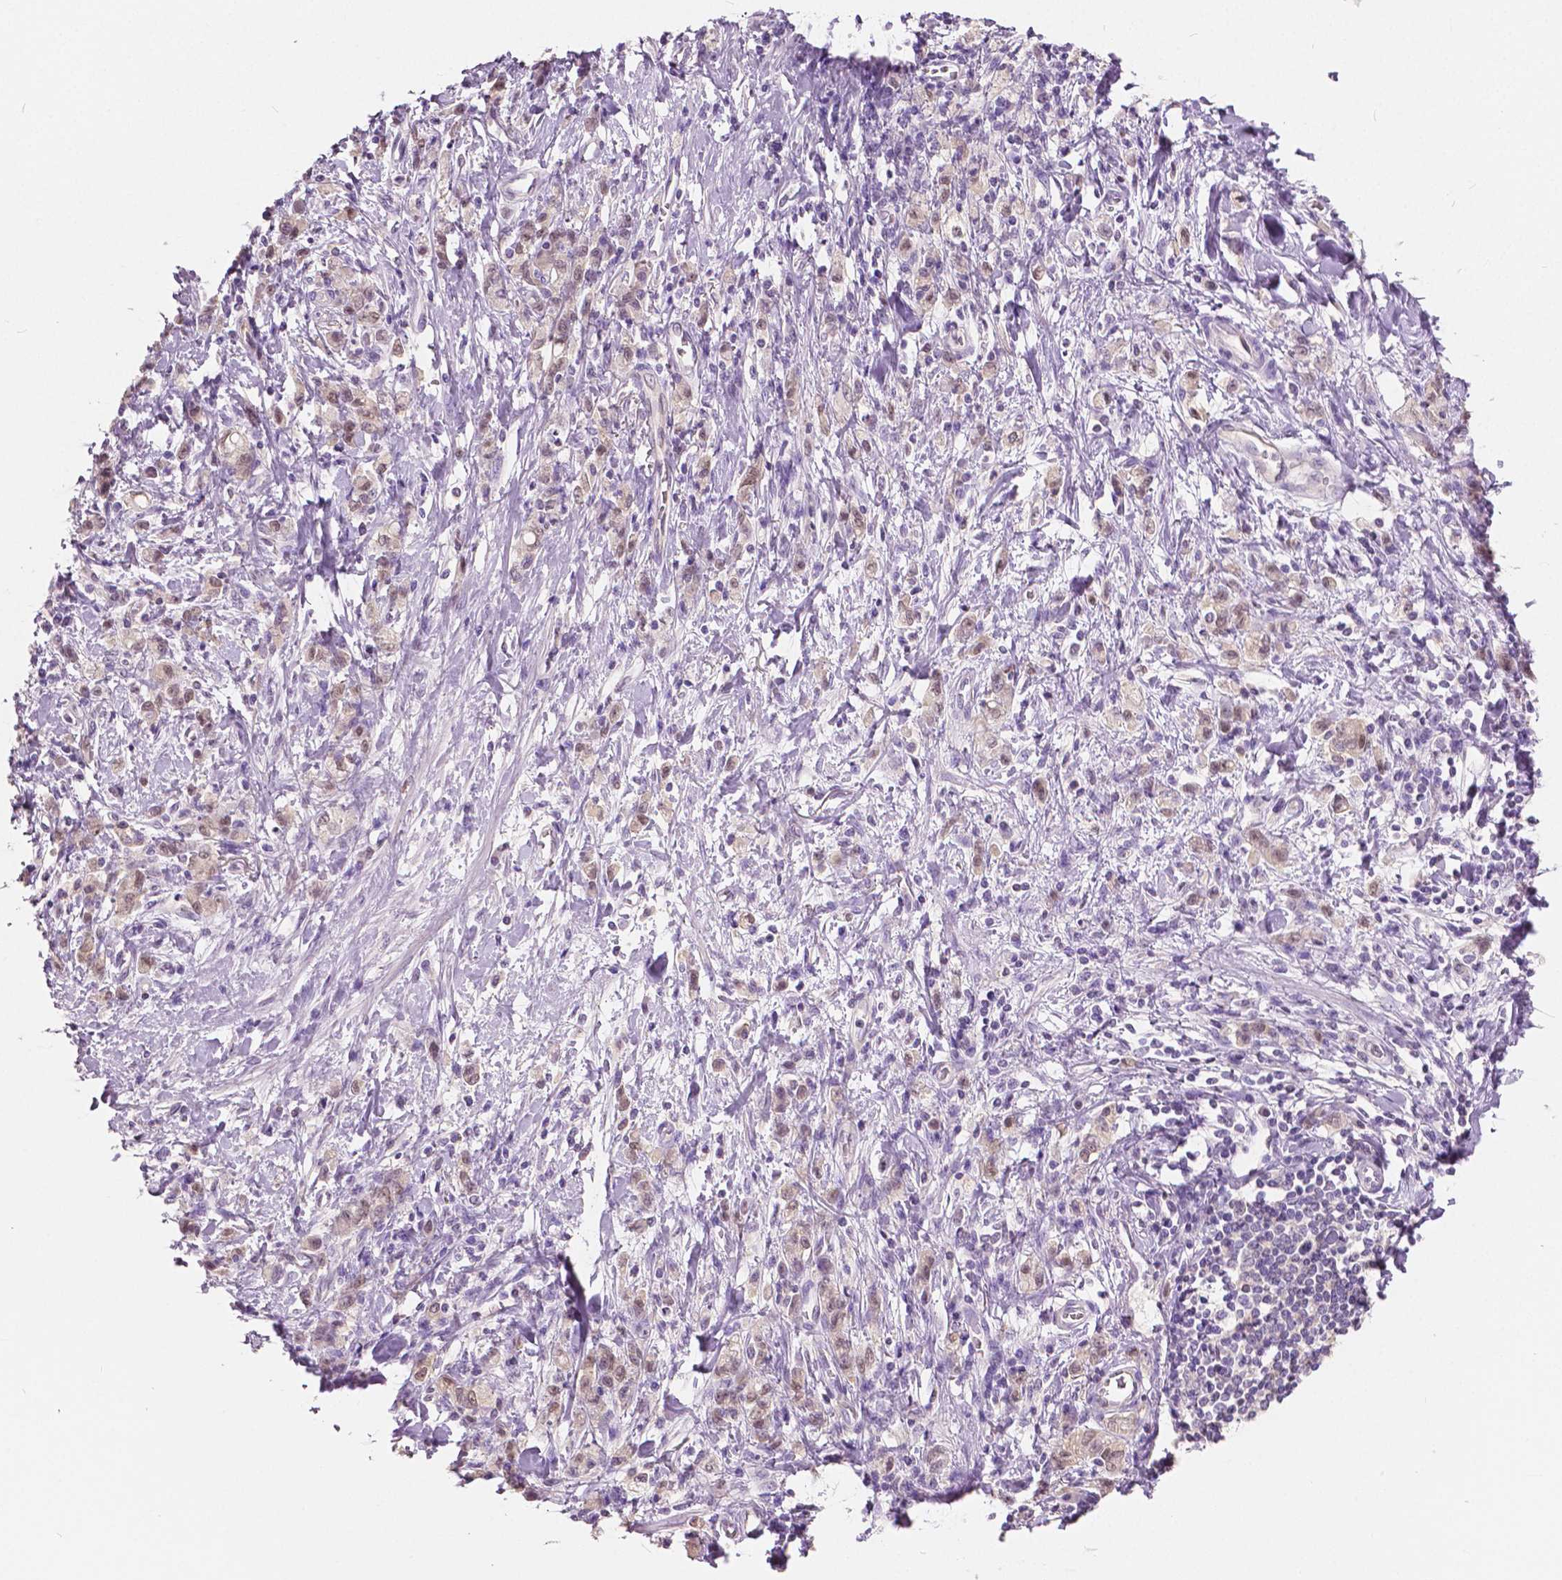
{"staining": {"intensity": "weak", "quantity": "<25%", "location": "cytoplasmic/membranous,nuclear"}, "tissue": "stomach cancer", "cell_type": "Tumor cells", "image_type": "cancer", "snomed": [{"axis": "morphology", "description": "Adenocarcinoma, NOS"}, {"axis": "topography", "description": "Stomach"}], "caption": "Immunohistochemical staining of human stomach cancer demonstrates no significant expression in tumor cells. (Immunohistochemistry (ihc), brightfield microscopy, high magnification).", "gene": "TKFC", "patient": {"sex": "male", "age": 77}}